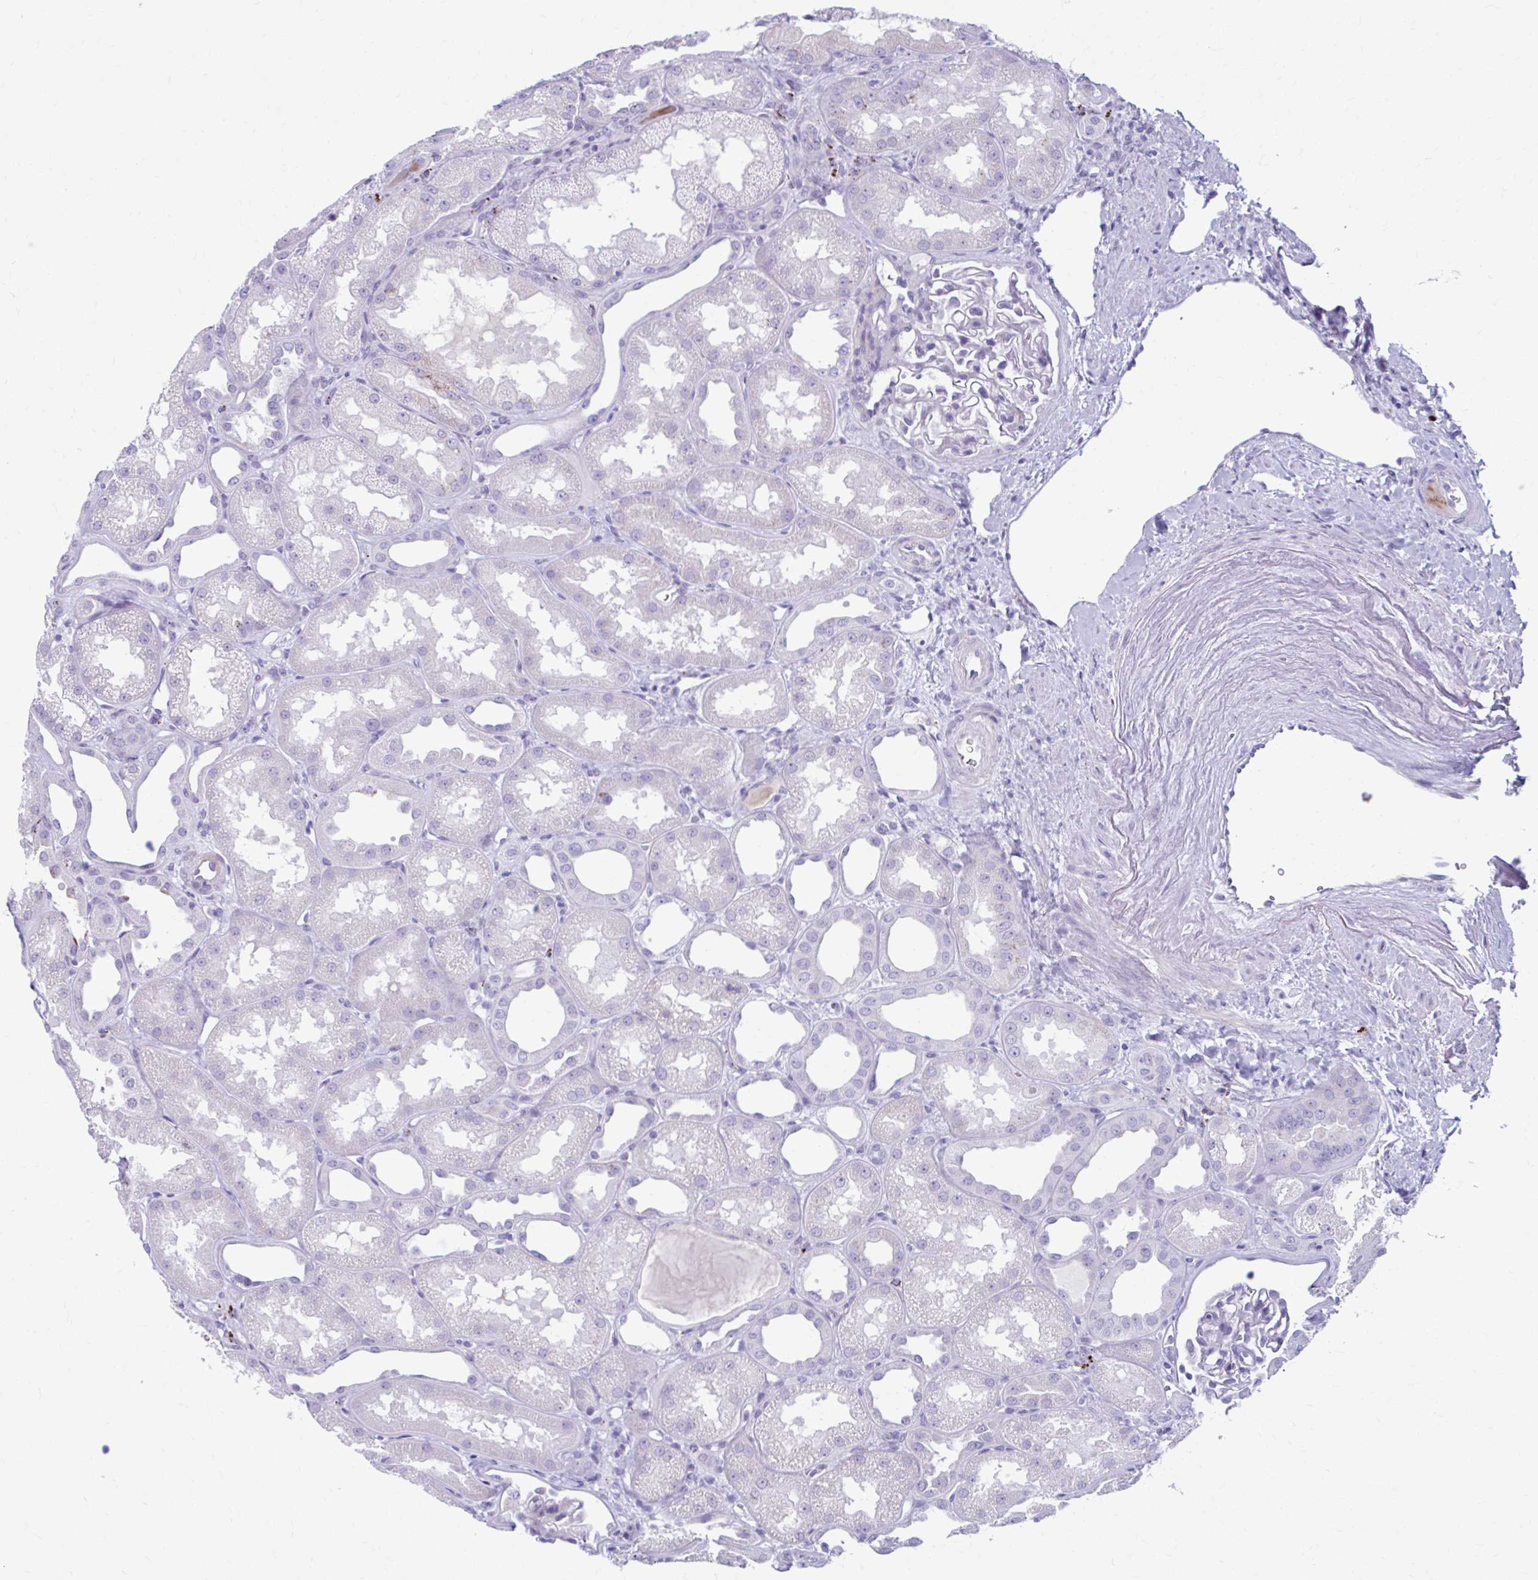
{"staining": {"intensity": "negative", "quantity": "none", "location": "none"}, "tissue": "kidney", "cell_type": "Cells in glomeruli", "image_type": "normal", "snomed": [{"axis": "morphology", "description": "Normal tissue, NOS"}, {"axis": "topography", "description": "Kidney"}], "caption": "Human kidney stained for a protein using IHC reveals no staining in cells in glomeruli.", "gene": "C12orf71", "patient": {"sex": "male", "age": 61}}